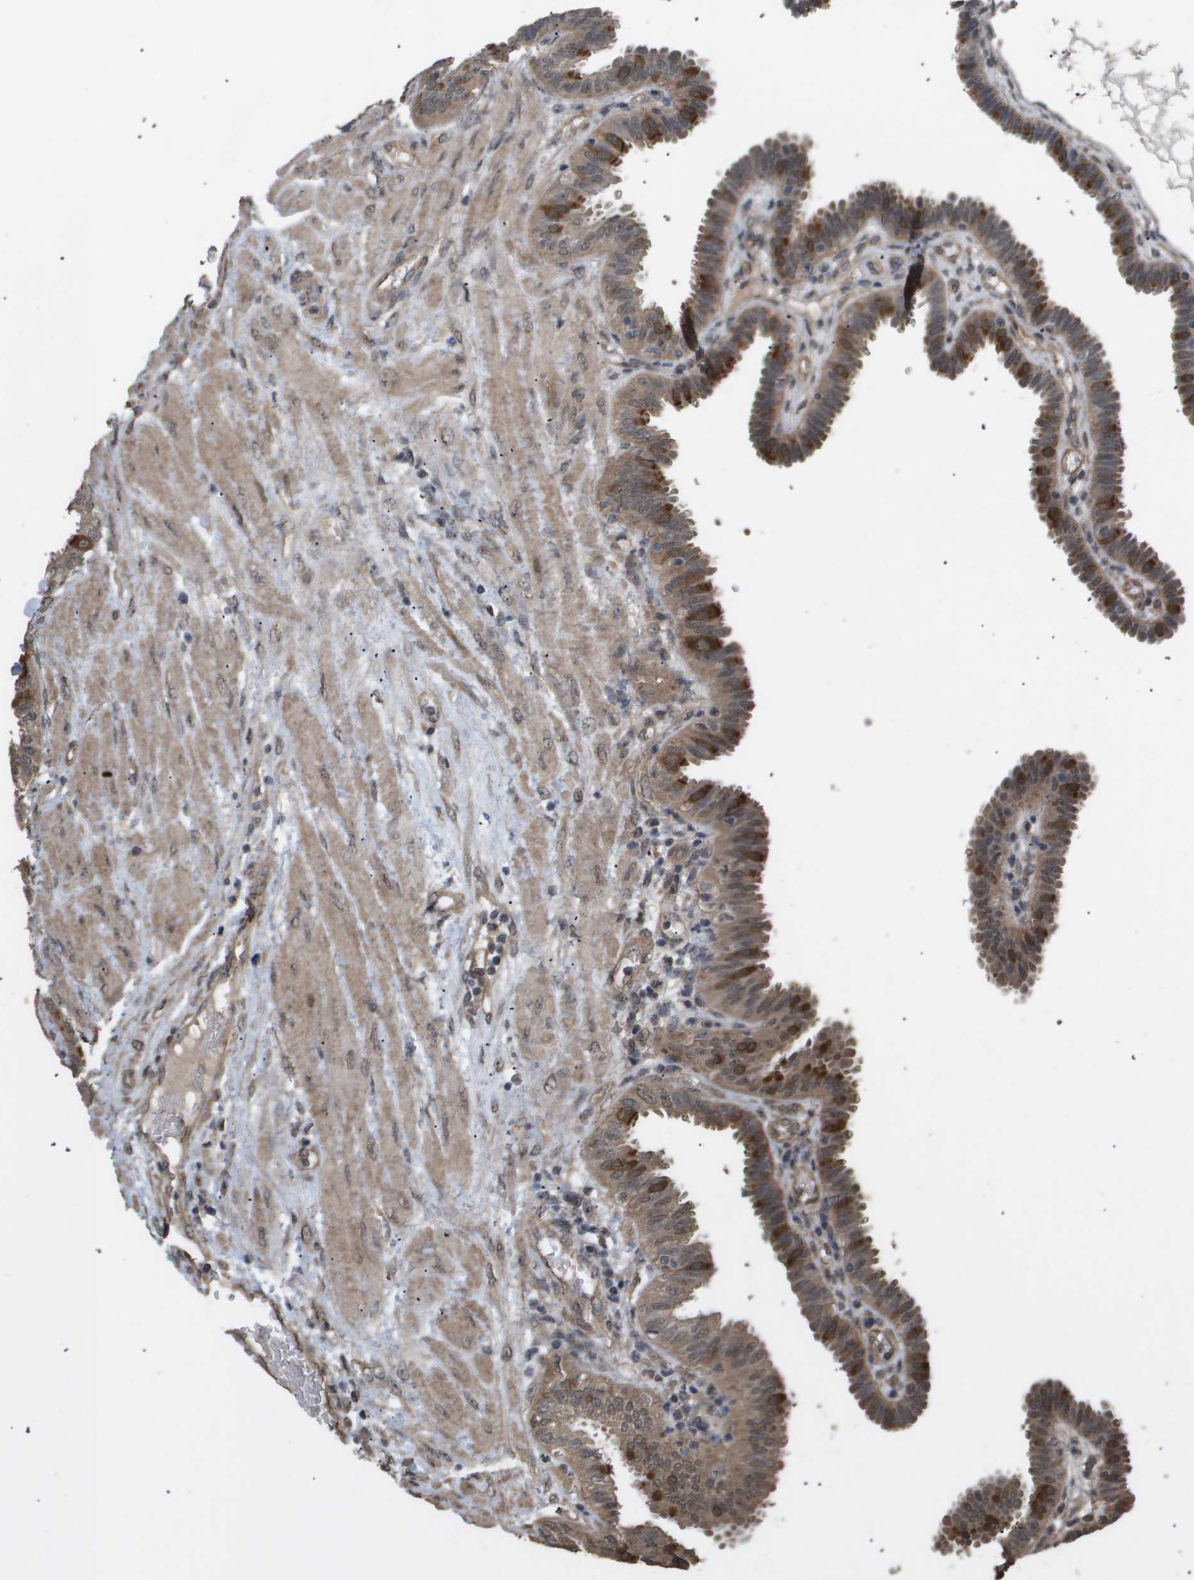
{"staining": {"intensity": "strong", "quantity": ">75%", "location": "cytoplasmic/membranous"}, "tissue": "fallopian tube", "cell_type": "Glandular cells", "image_type": "normal", "snomed": [{"axis": "morphology", "description": "Normal tissue, NOS"}, {"axis": "topography", "description": "Fallopian tube"}], "caption": "IHC (DAB (3,3'-diaminobenzidine)) staining of unremarkable human fallopian tube demonstrates strong cytoplasmic/membranous protein positivity in approximately >75% of glandular cells.", "gene": "CUL5", "patient": {"sex": "female", "age": 32}}